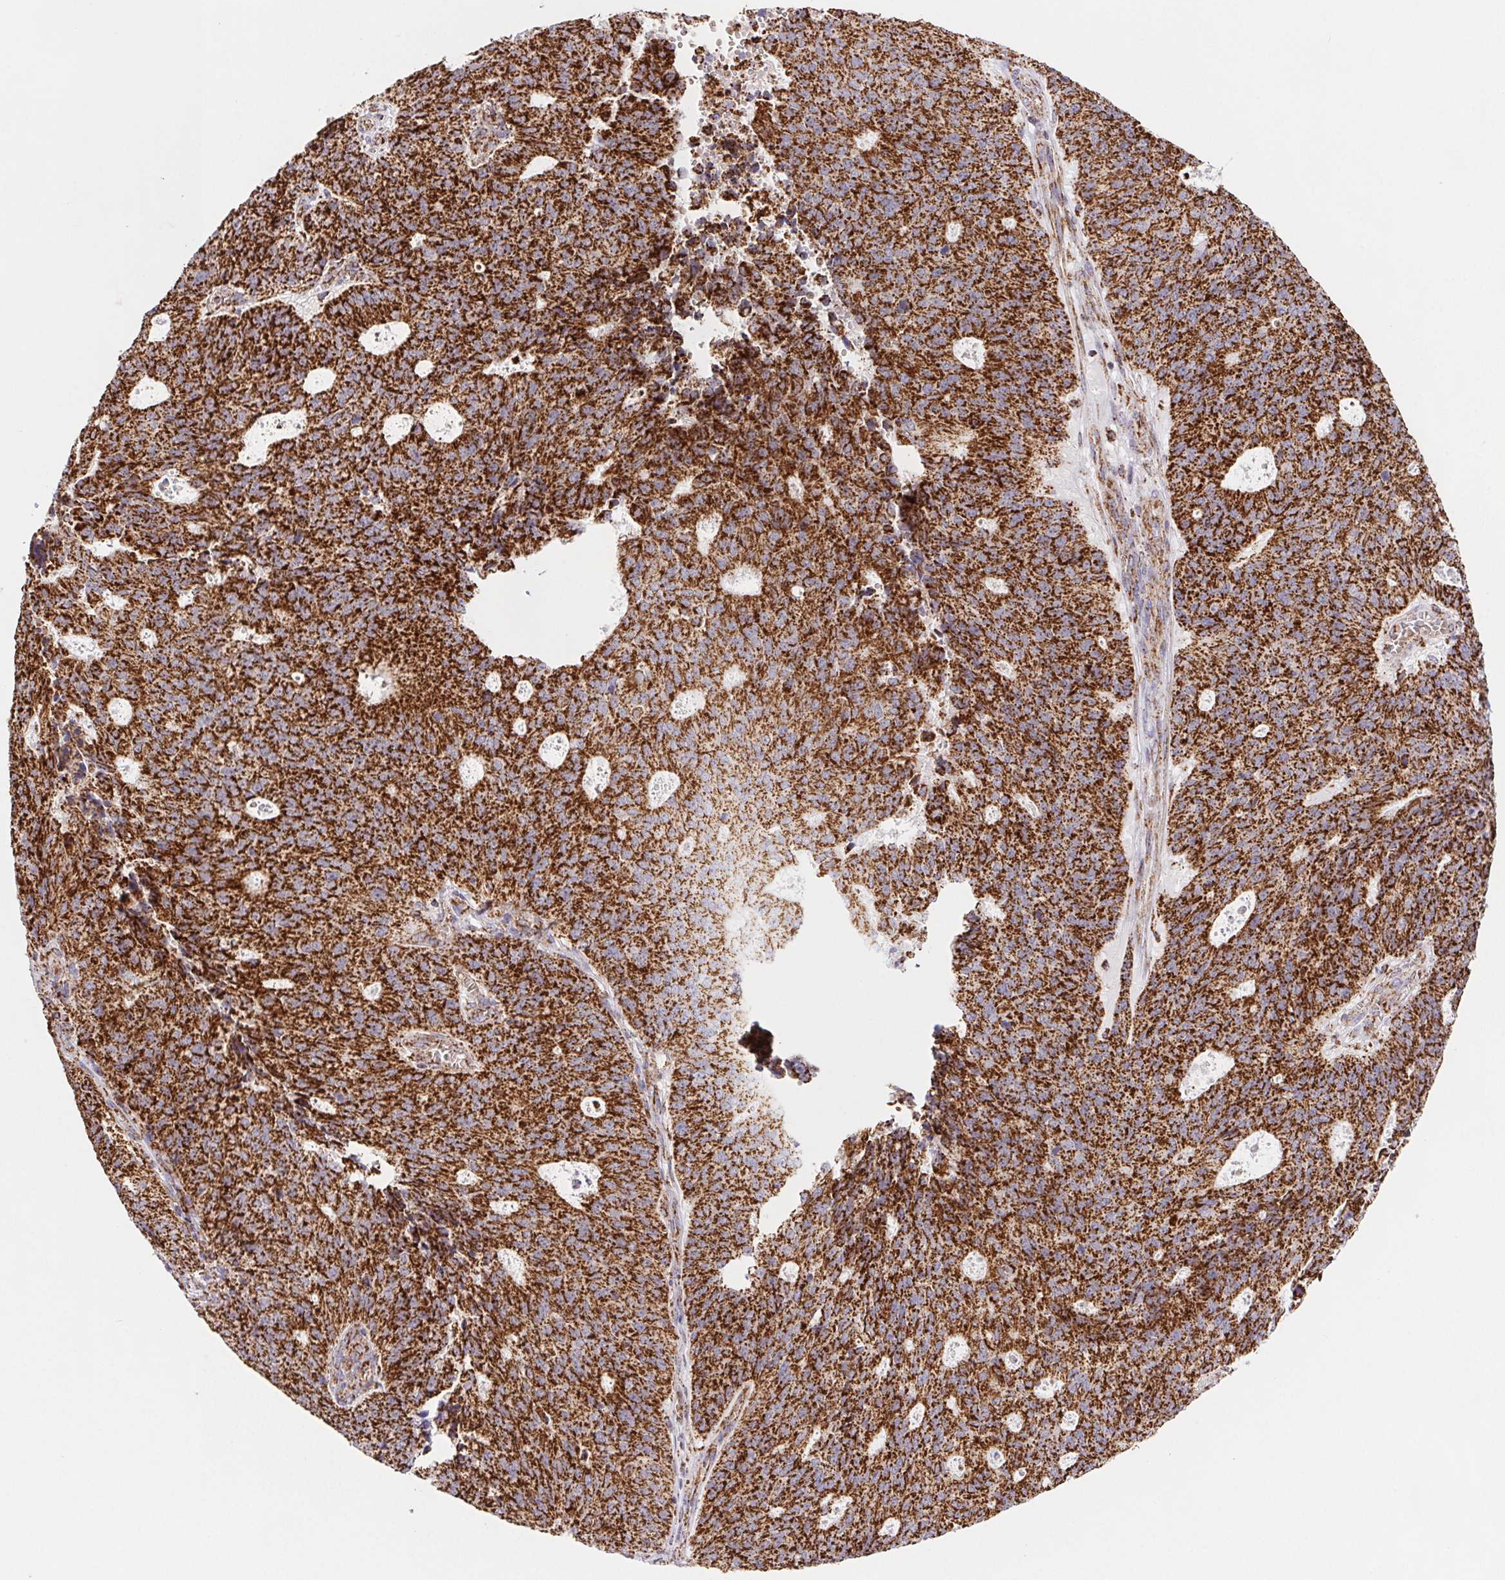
{"staining": {"intensity": "strong", "quantity": ">75%", "location": "cytoplasmic/membranous"}, "tissue": "endometrial cancer", "cell_type": "Tumor cells", "image_type": "cancer", "snomed": [{"axis": "morphology", "description": "Adenocarcinoma, NOS"}, {"axis": "topography", "description": "Endometrium"}], "caption": "Strong cytoplasmic/membranous expression is identified in about >75% of tumor cells in endometrial cancer (adenocarcinoma).", "gene": "NIPSNAP2", "patient": {"sex": "female", "age": 82}}